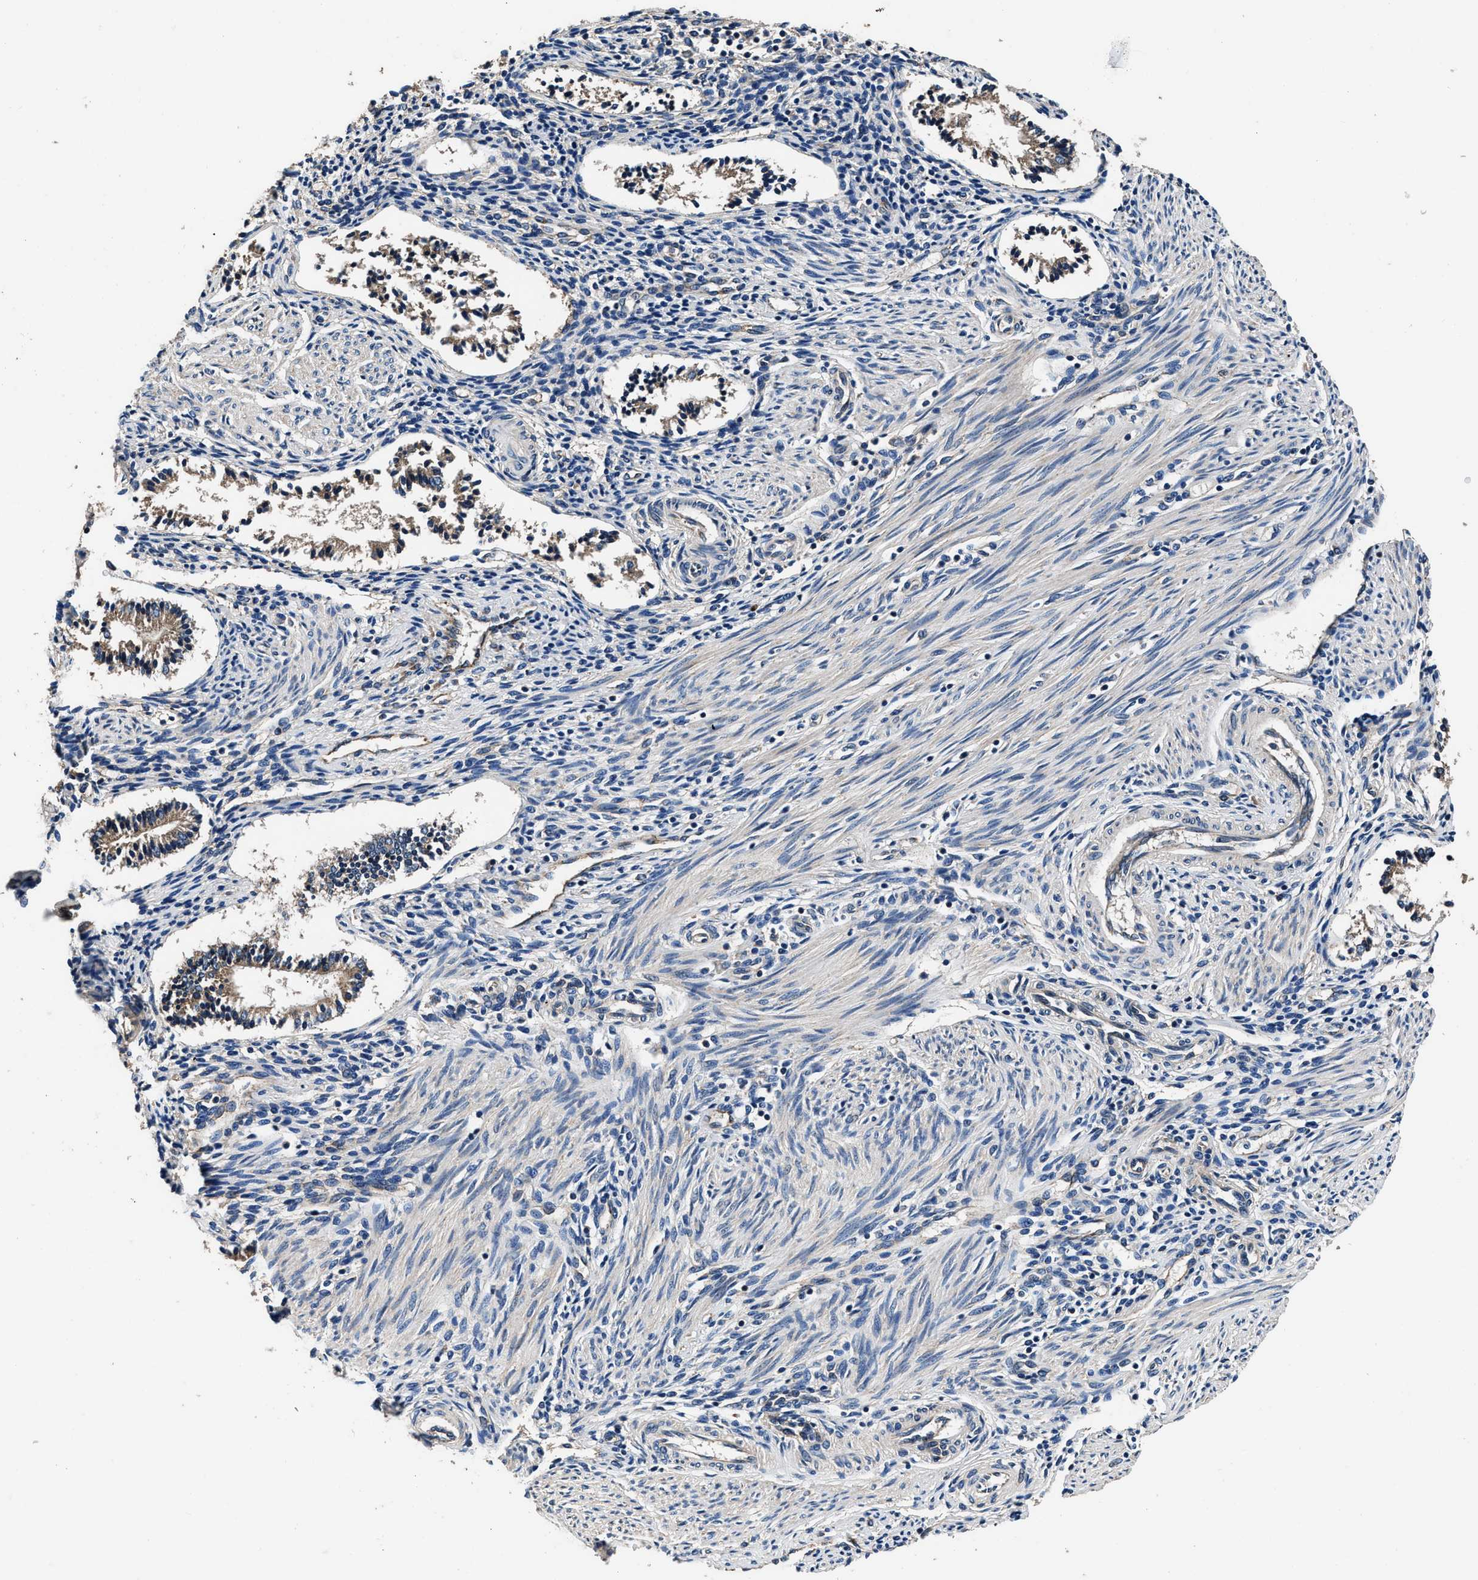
{"staining": {"intensity": "negative", "quantity": "none", "location": "none"}, "tissue": "endometrium", "cell_type": "Cells in endometrial stroma", "image_type": "normal", "snomed": [{"axis": "morphology", "description": "Normal tissue, NOS"}, {"axis": "topography", "description": "Endometrium"}], "caption": "DAB immunohistochemical staining of benign human endometrium exhibits no significant staining in cells in endometrial stroma.", "gene": "DHRS7B", "patient": {"sex": "female", "age": 42}}